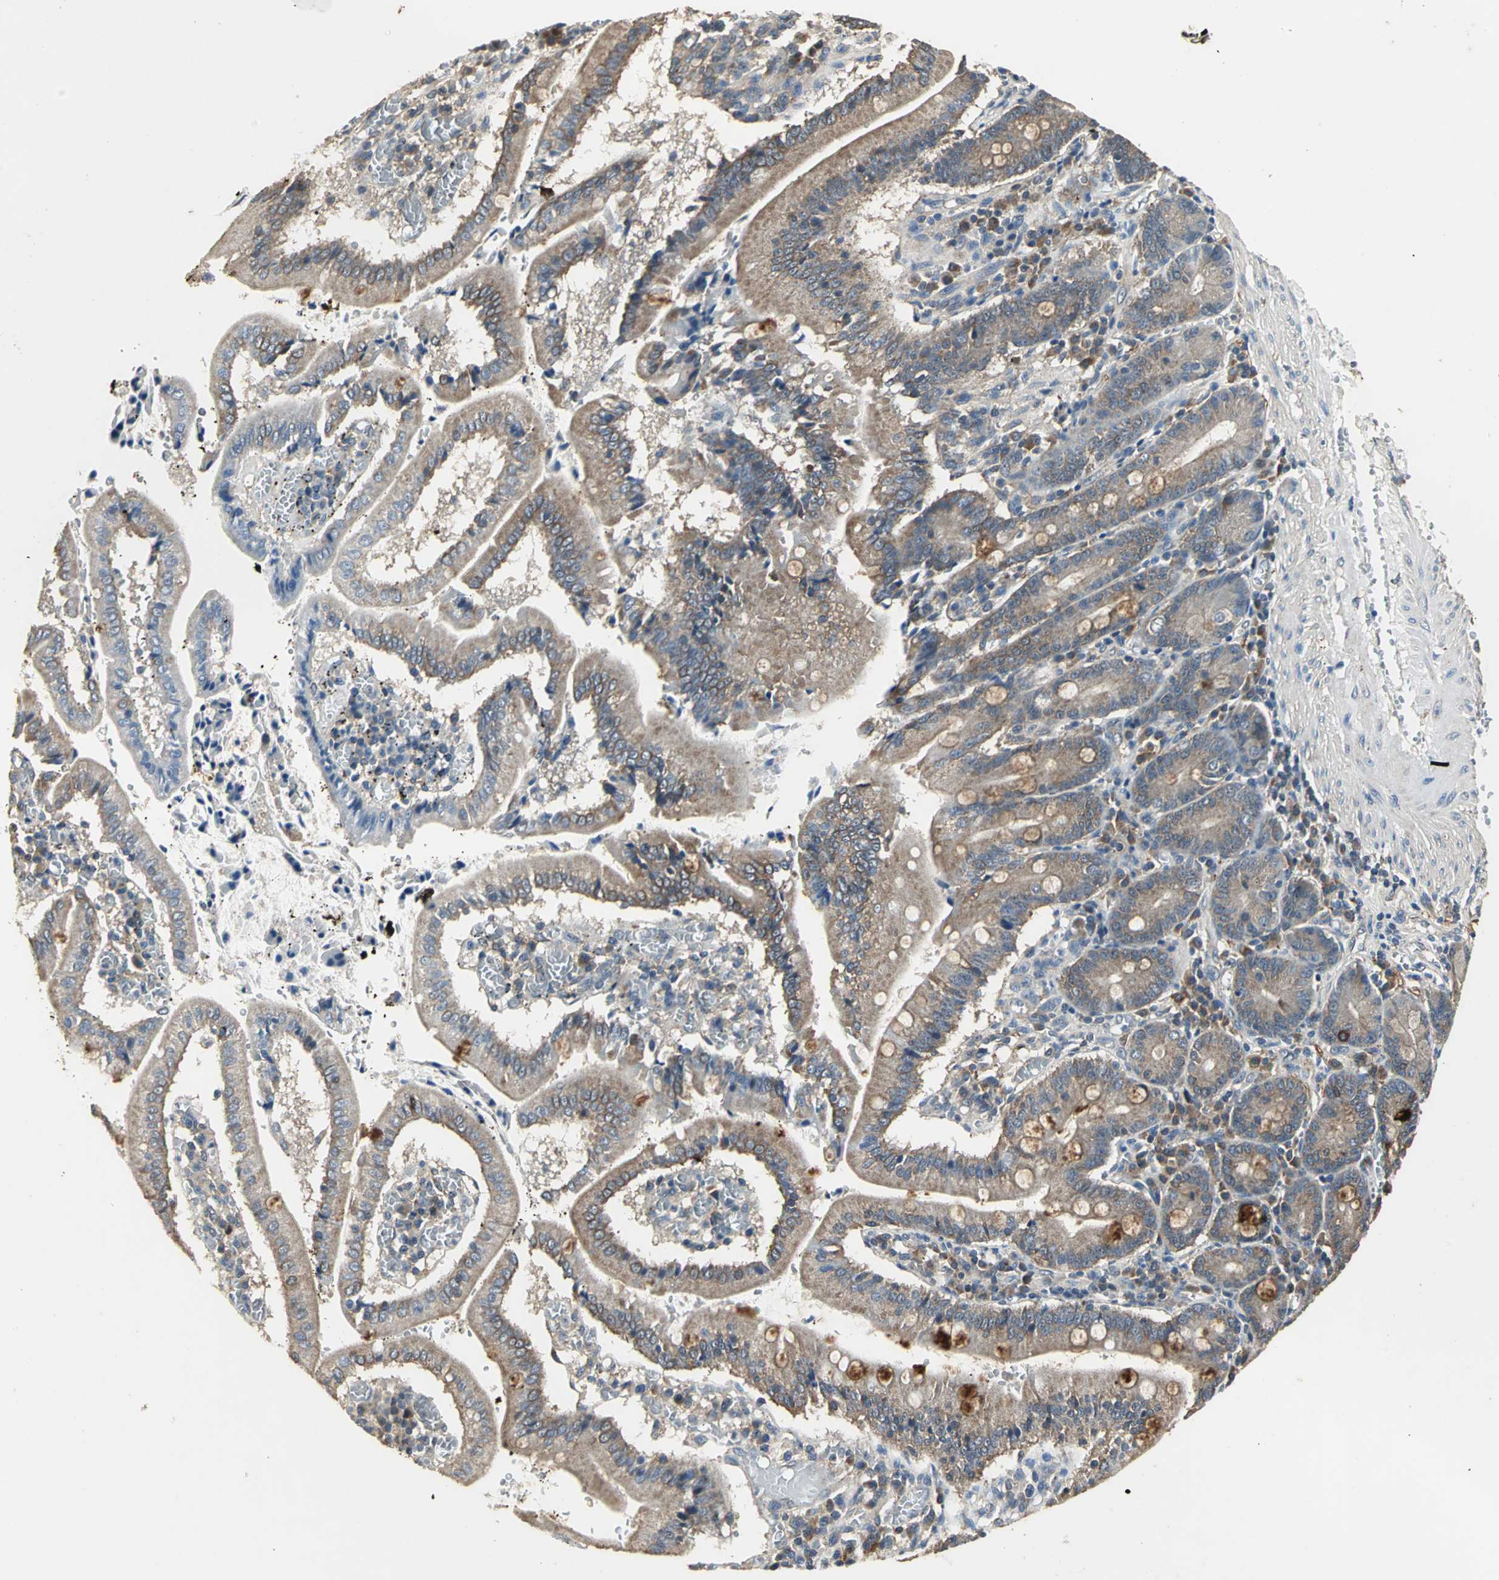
{"staining": {"intensity": "moderate", "quantity": ">75%", "location": "cytoplasmic/membranous"}, "tissue": "small intestine", "cell_type": "Glandular cells", "image_type": "normal", "snomed": [{"axis": "morphology", "description": "Normal tissue, NOS"}, {"axis": "topography", "description": "Small intestine"}], "caption": "Moderate cytoplasmic/membranous staining for a protein is appreciated in approximately >75% of glandular cells of normal small intestine using immunohistochemistry (IHC).", "gene": "IRF3", "patient": {"sex": "male", "age": 71}}